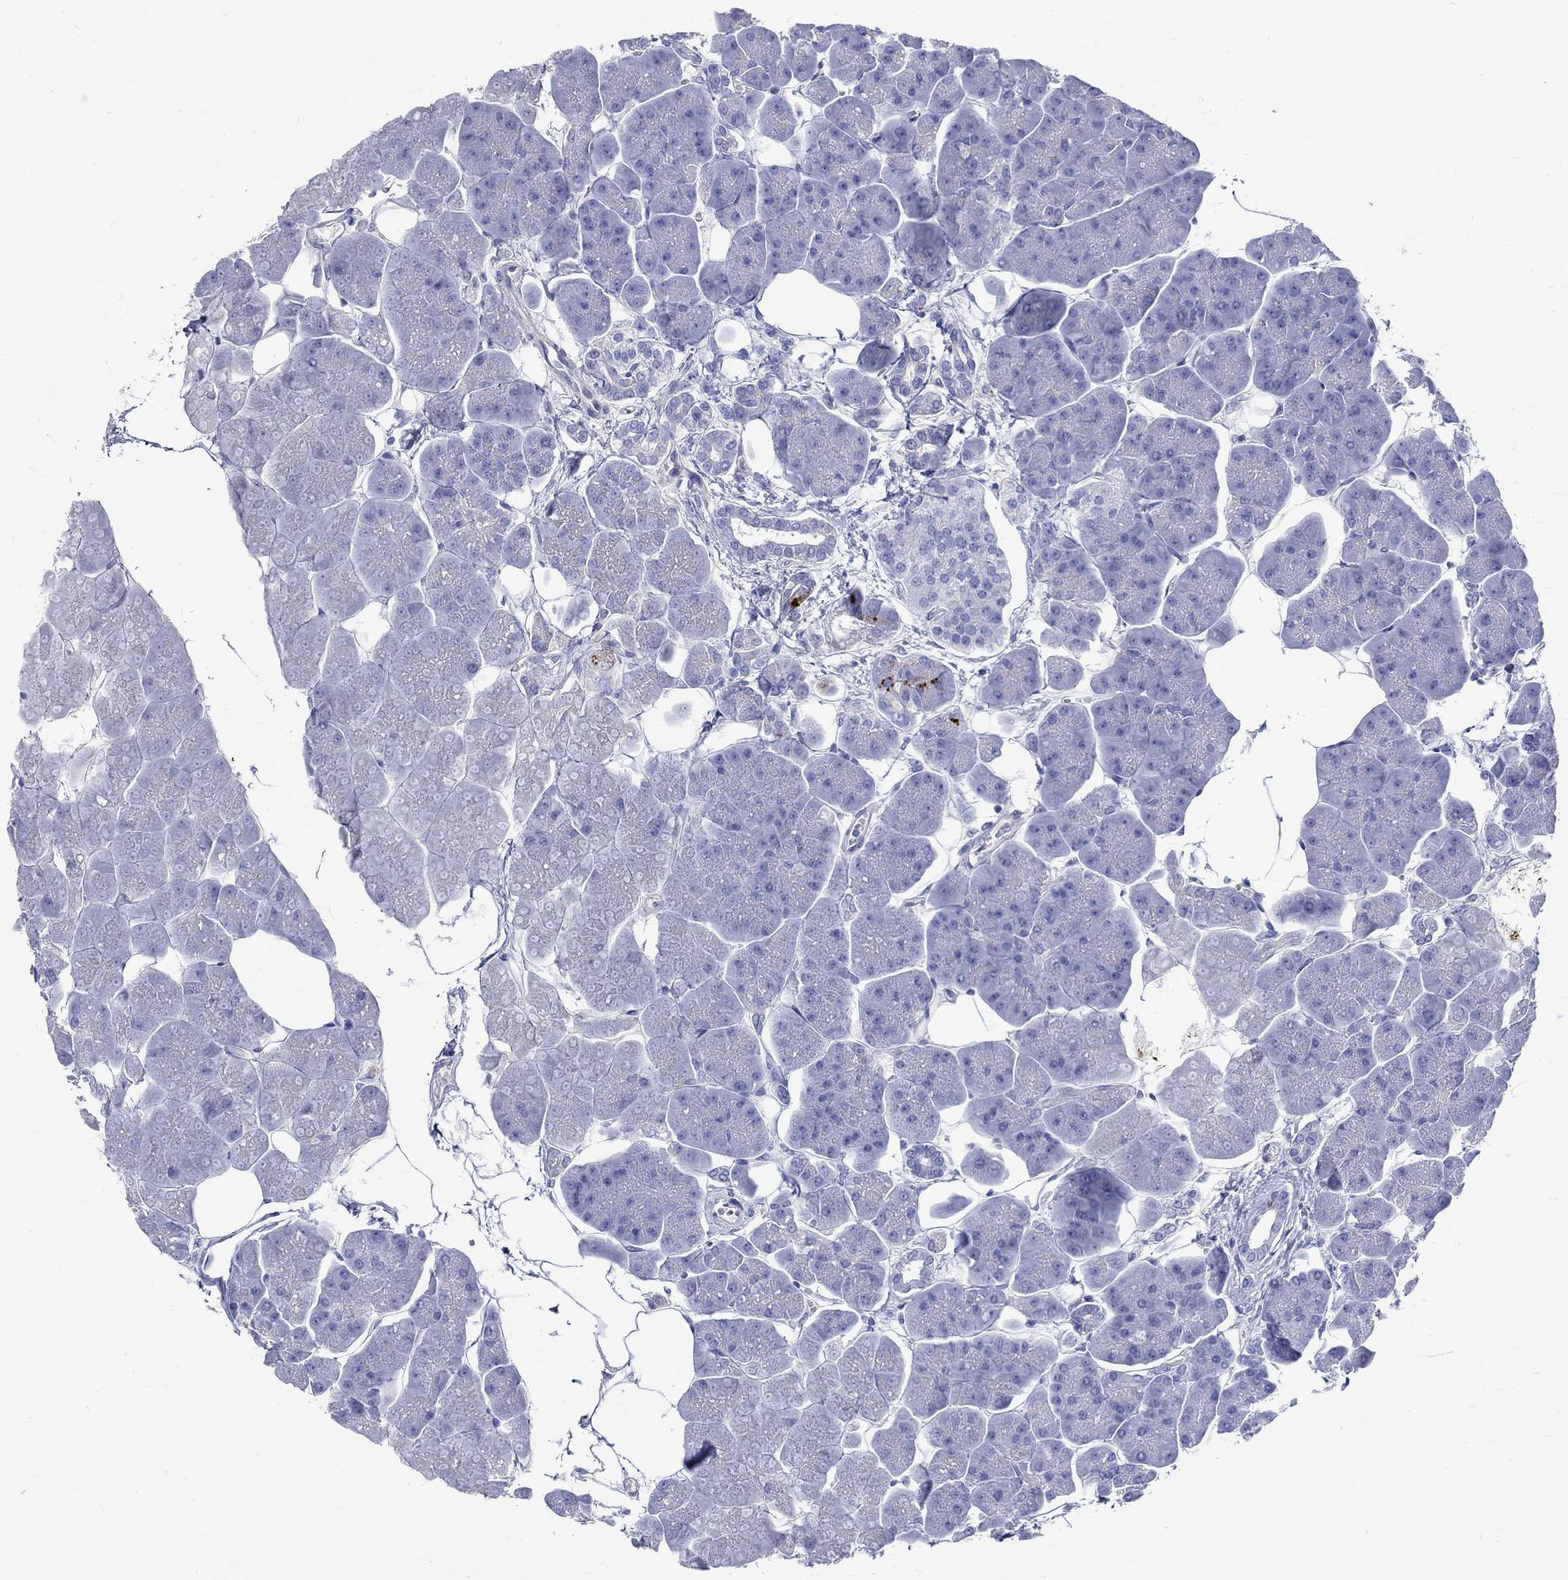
{"staining": {"intensity": "negative", "quantity": "none", "location": "none"}, "tissue": "pancreas", "cell_type": "Exocrine glandular cells", "image_type": "normal", "snomed": [{"axis": "morphology", "description": "Normal tissue, NOS"}, {"axis": "topography", "description": "Adipose tissue"}, {"axis": "topography", "description": "Pancreas"}, {"axis": "topography", "description": "Peripheral nerve tissue"}], "caption": "Exocrine glandular cells are negative for brown protein staining in normal pancreas. The staining was performed using DAB (3,3'-diaminobenzidine) to visualize the protein expression in brown, while the nuclei were stained in blue with hematoxylin (Magnification: 20x).", "gene": "SH2D7", "patient": {"sex": "female", "age": 58}}